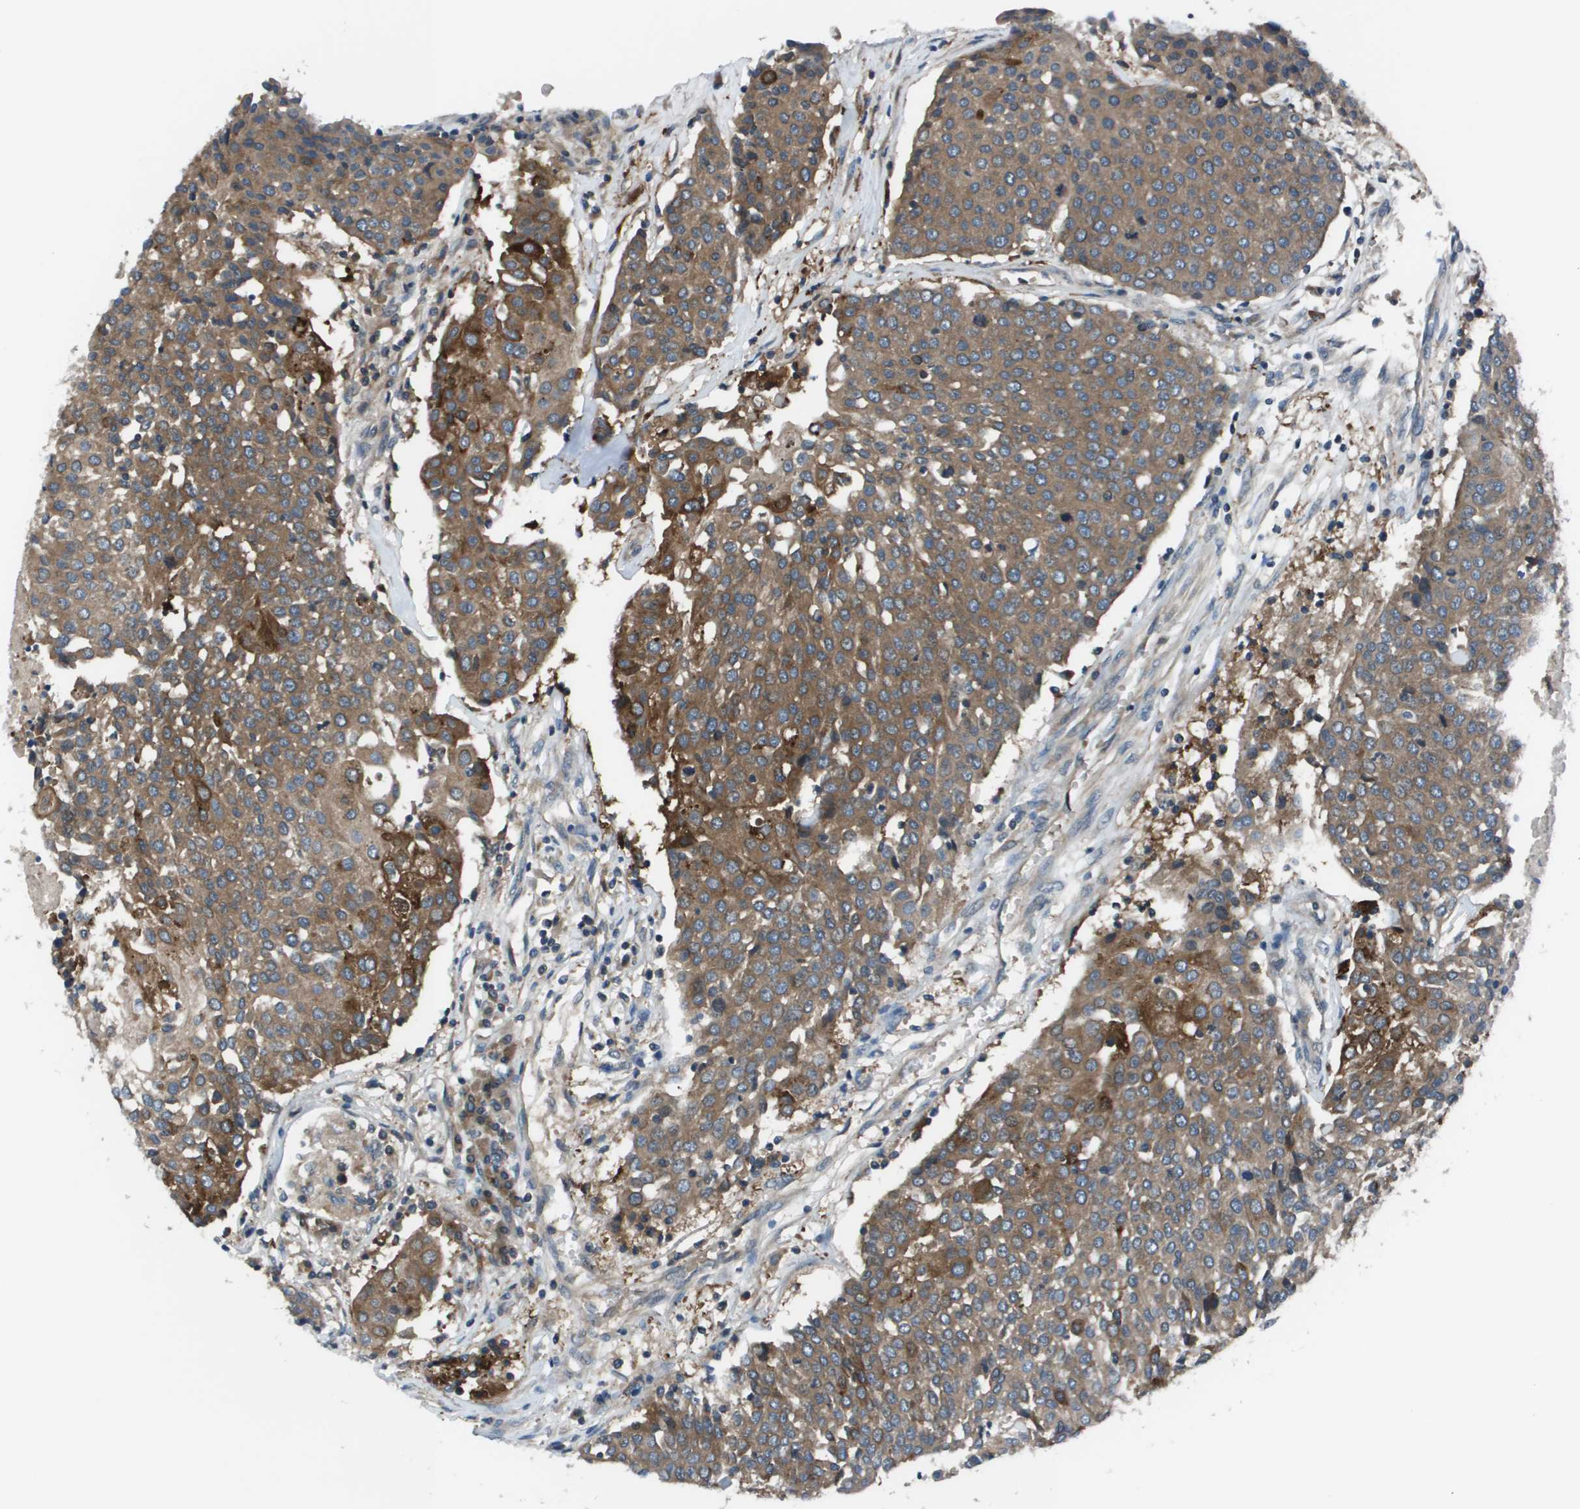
{"staining": {"intensity": "moderate", "quantity": ">75%", "location": "cytoplasmic/membranous"}, "tissue": "urothelial cancer", "cell_type": "Tumor cells", "image_type": "cancer", "snomed": [{"axis": "morphology", "description": "Urothelial carcinoma, High grade"}, {"axis": "topography", "description": "Urinary bladder"}], "caption": "Immunohistochemical staining of human high-grade urothelial carcinoma reveals medium levels of moderate cytoplasmic/membranous protein expression in about >75% of tumor cells. (DAB IHC, brown staining for protein, blue staining for nuclei).", "gene": "EIF3B", "patient": {"sex": "female", "age": 85}}